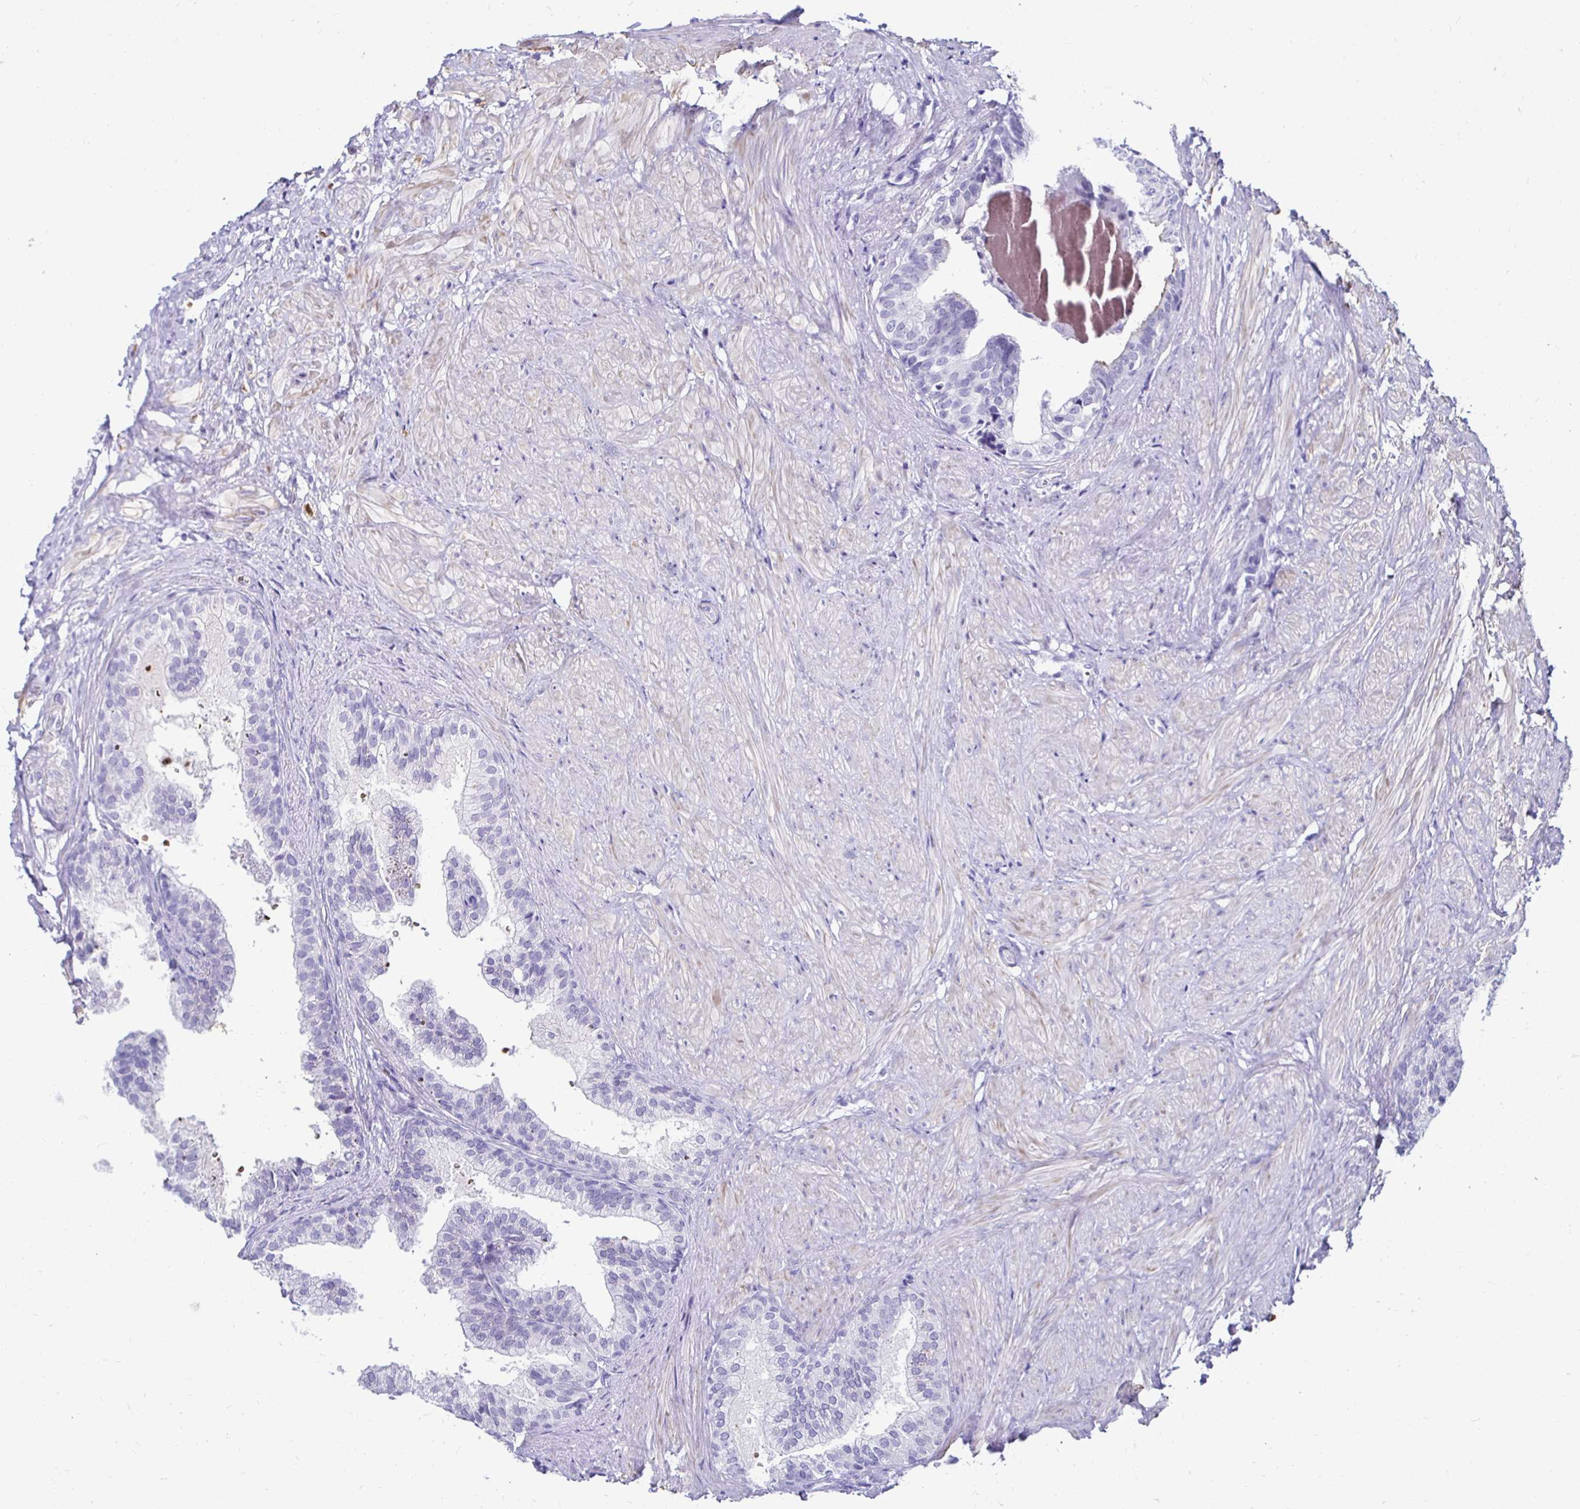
{"staining": {"intensity": "negative", "quantity": "none", "location": "none"}, "tissue": "prostate", "cell_type": "Glandular cells", "image_type": "normal", "snomed": [{"axis": "morphology", "description": "Normal tissue, NOS"}, {"axis": "topography", "description": "Prostate"}, {"axis": "topography", "description": "Peripheral nerve tissue"}], "caption": "IHC of benign prostate exhibits no positivity in glandular cells.", "gene": "RHBDL3", "patient": {"sex": "male", "age": 55}}